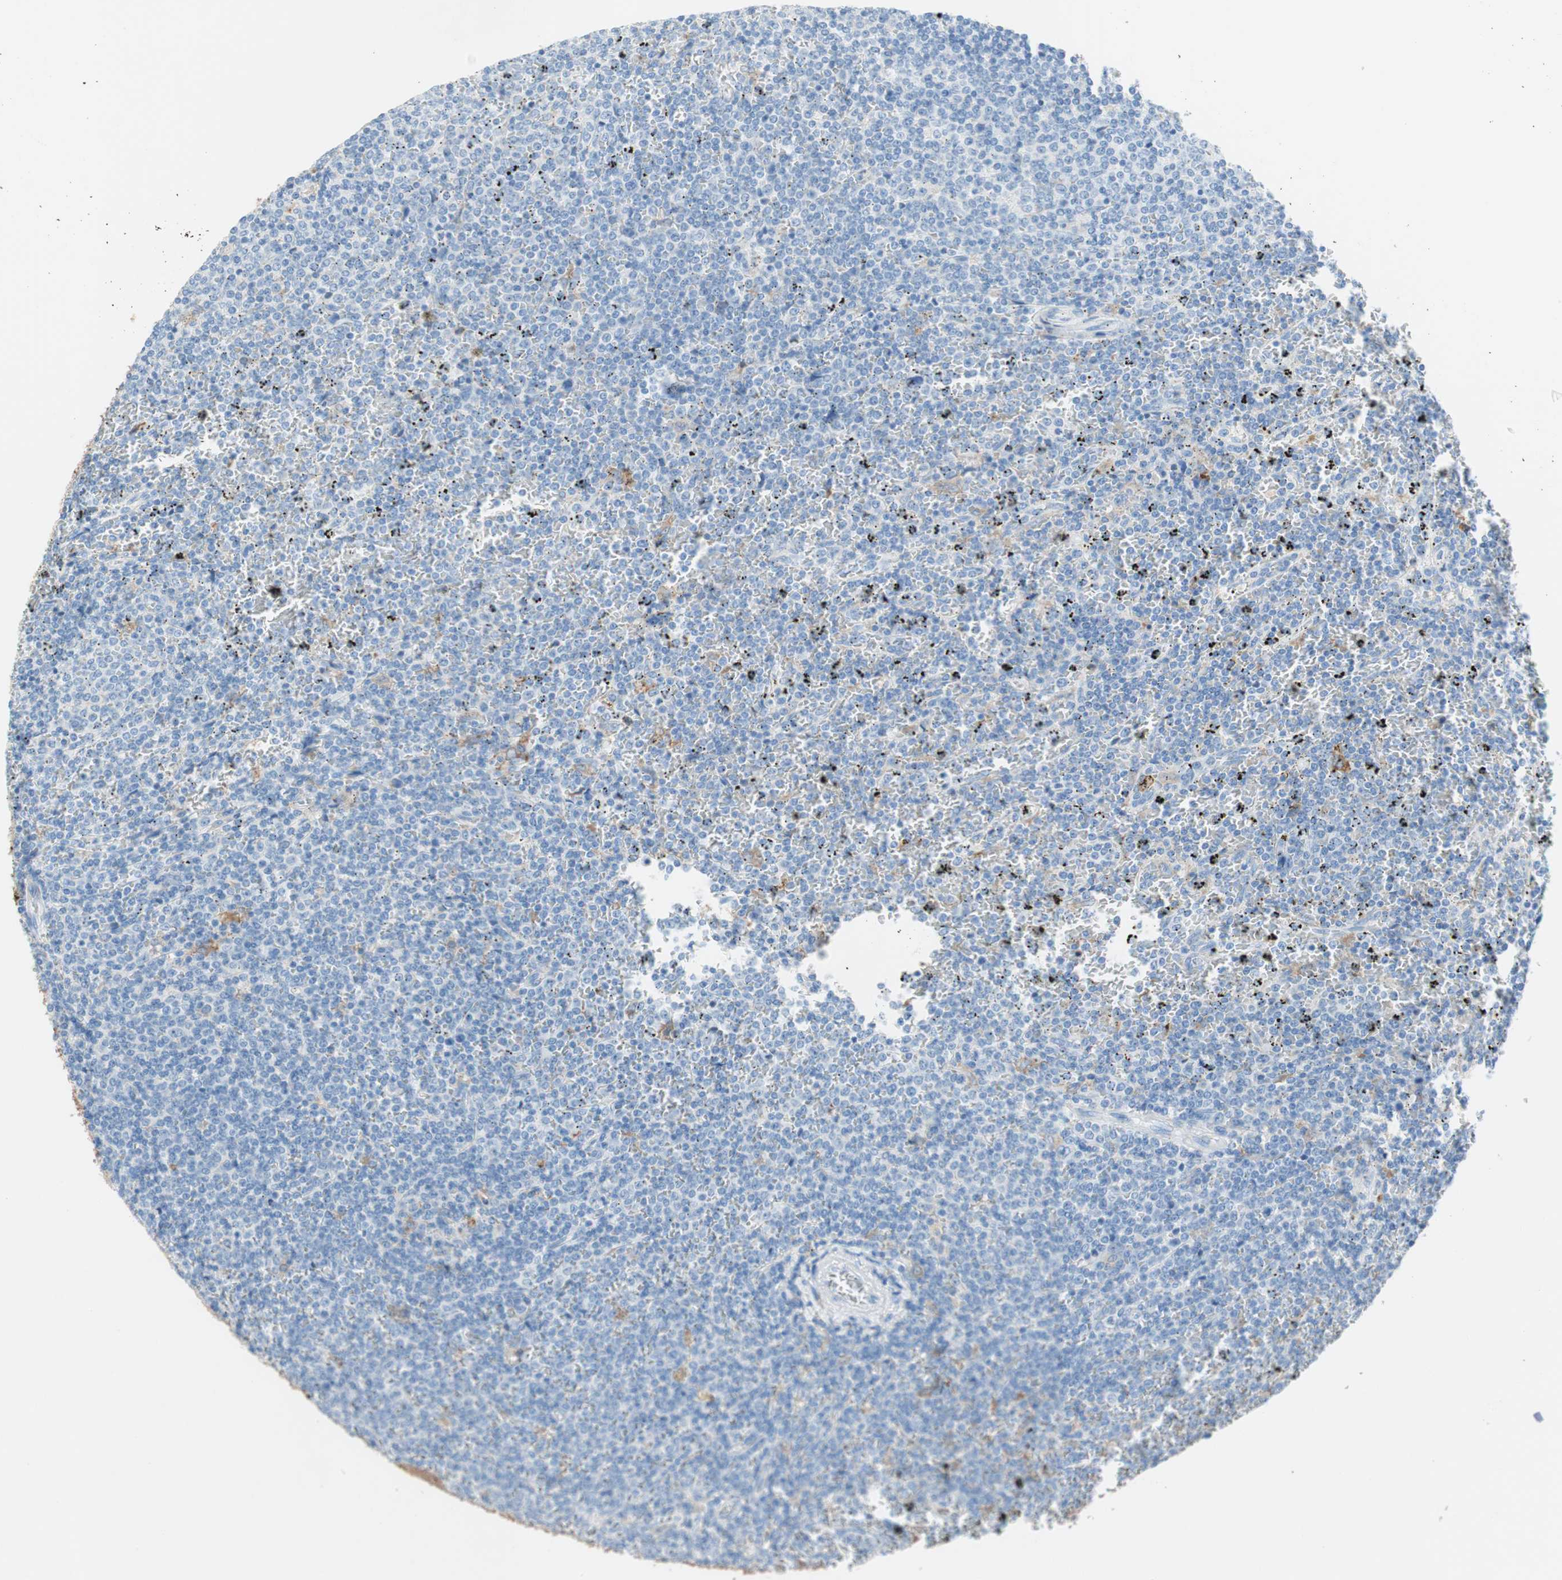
{"staining": {"intensity": "negative", "quantity": "none", "location": "none"}, "tissue": "lymphoma", "cell_type": "Tumor cells", "image_type": "cancer", "snomed": [{"axis": "morphology", "description": "Malignant lymphoma, non-Hodgkin's type, Low grade"}, {"axis": "topography", "description": "Spleen"}], "caption": "Malignant lymphoma, non-Hodgkin's type (low-grade) was stained to show a protein in brown. There is no significant staining in tumor cells.", "gene": "GLUL", "patient": {"sex": "female", "age": 77}}